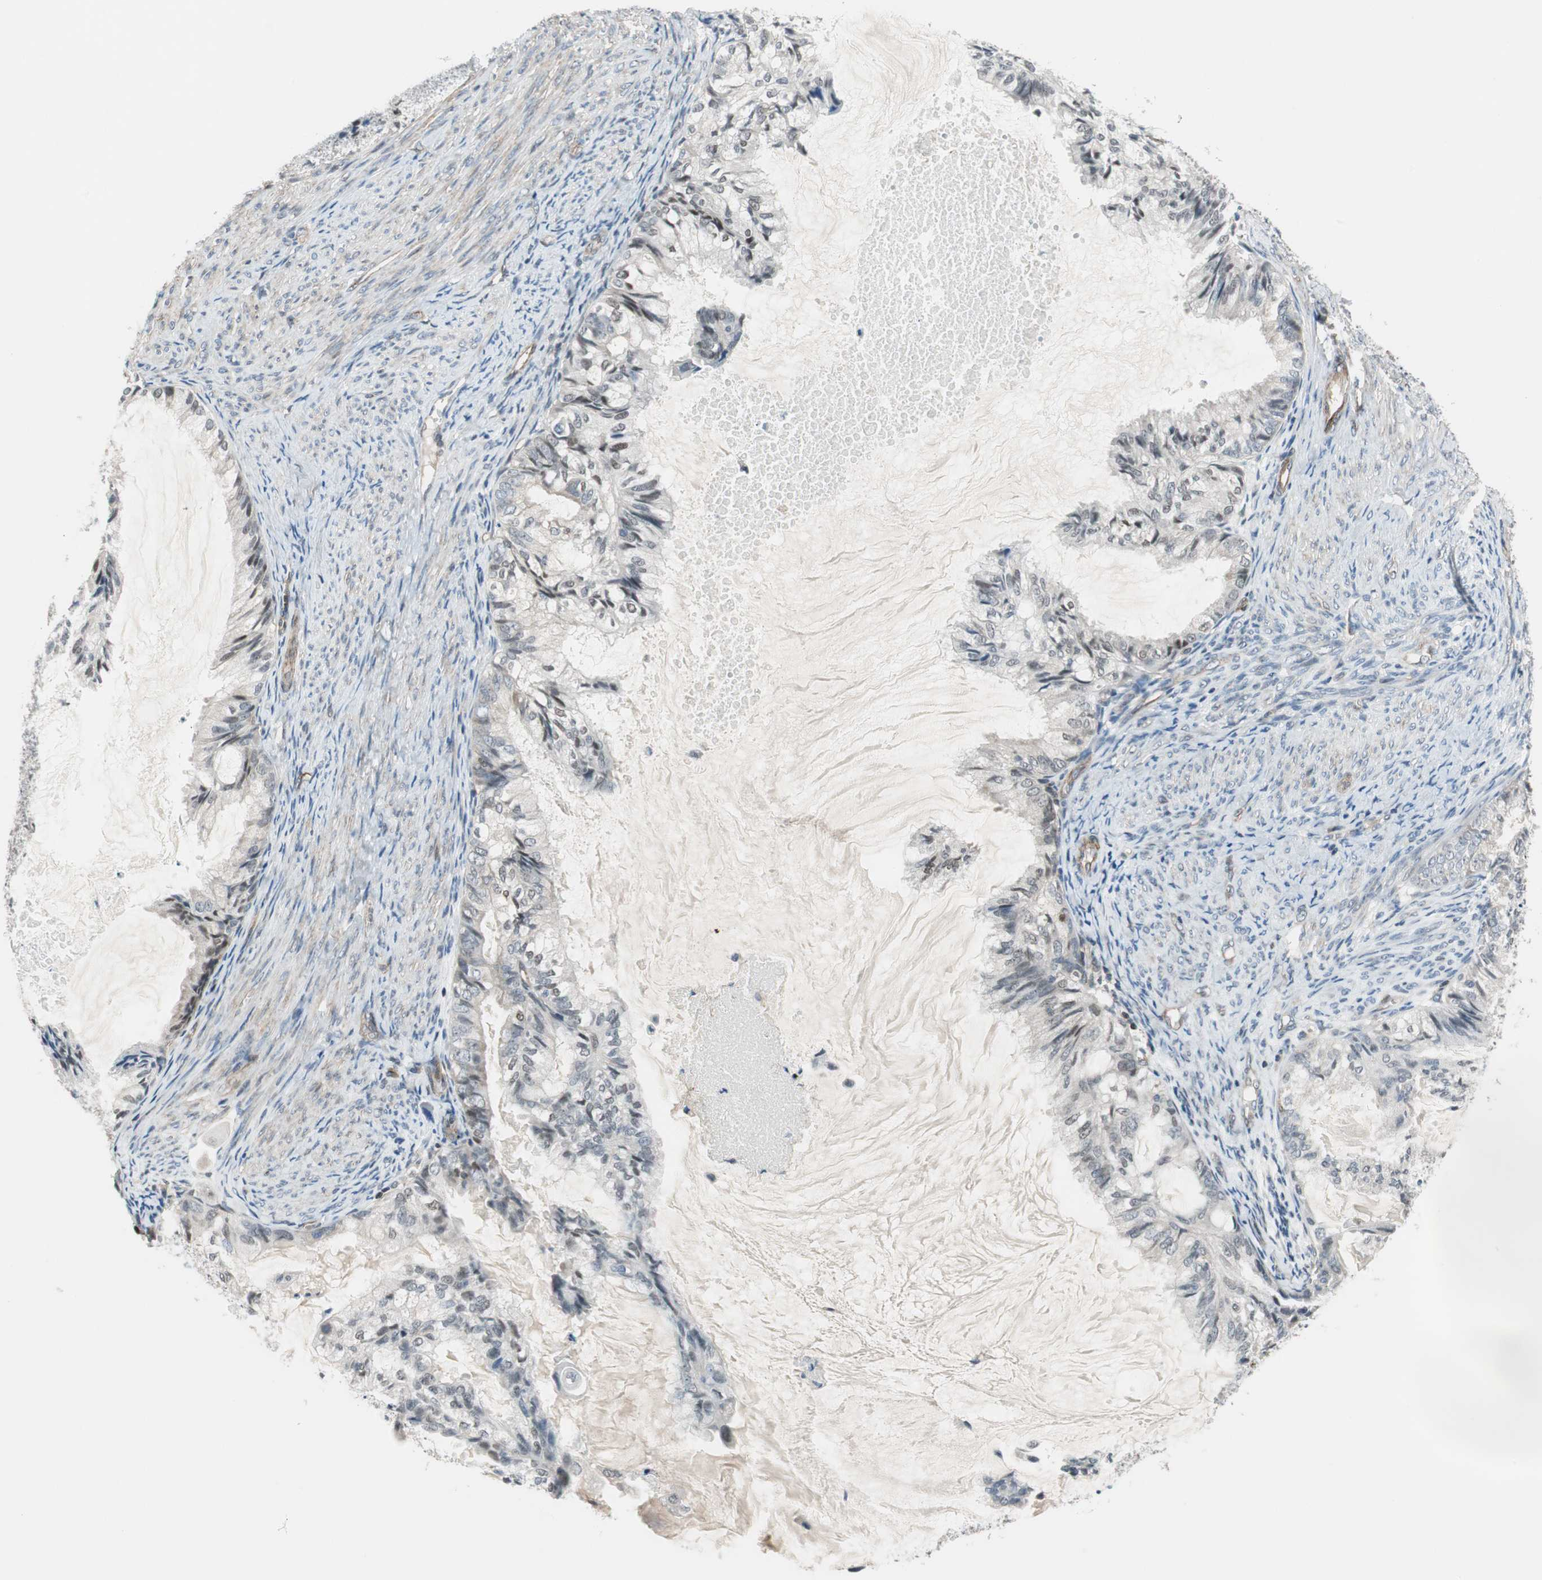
{"staining": {"intensity": "weak", "quantity": "<25%", "location": "nuclear"}, "tissue": "cervical cancer", "cell_type": "Tumor cells", "image_type": "cancer", "snomed": [{"axis": "morphology", "description": "Normal tissue, NOS"}, {"axis": "morphology", "description": "Adenocarcinoma, NOS"}, {"axis": "topography", "description": "Cervix"}, {"axis": "topography", "description": "Endometrium"}], "caption": "Immunohistochemistry micrograph of neoplastic tissue: human adenocarcinoma (cervical) stained with DAB (3,3'-diaminobenzidine) displays no significant protein expression in tumor cells.", "gene": "GRHL1", "patient": {"sex": "female", "age": 86}}